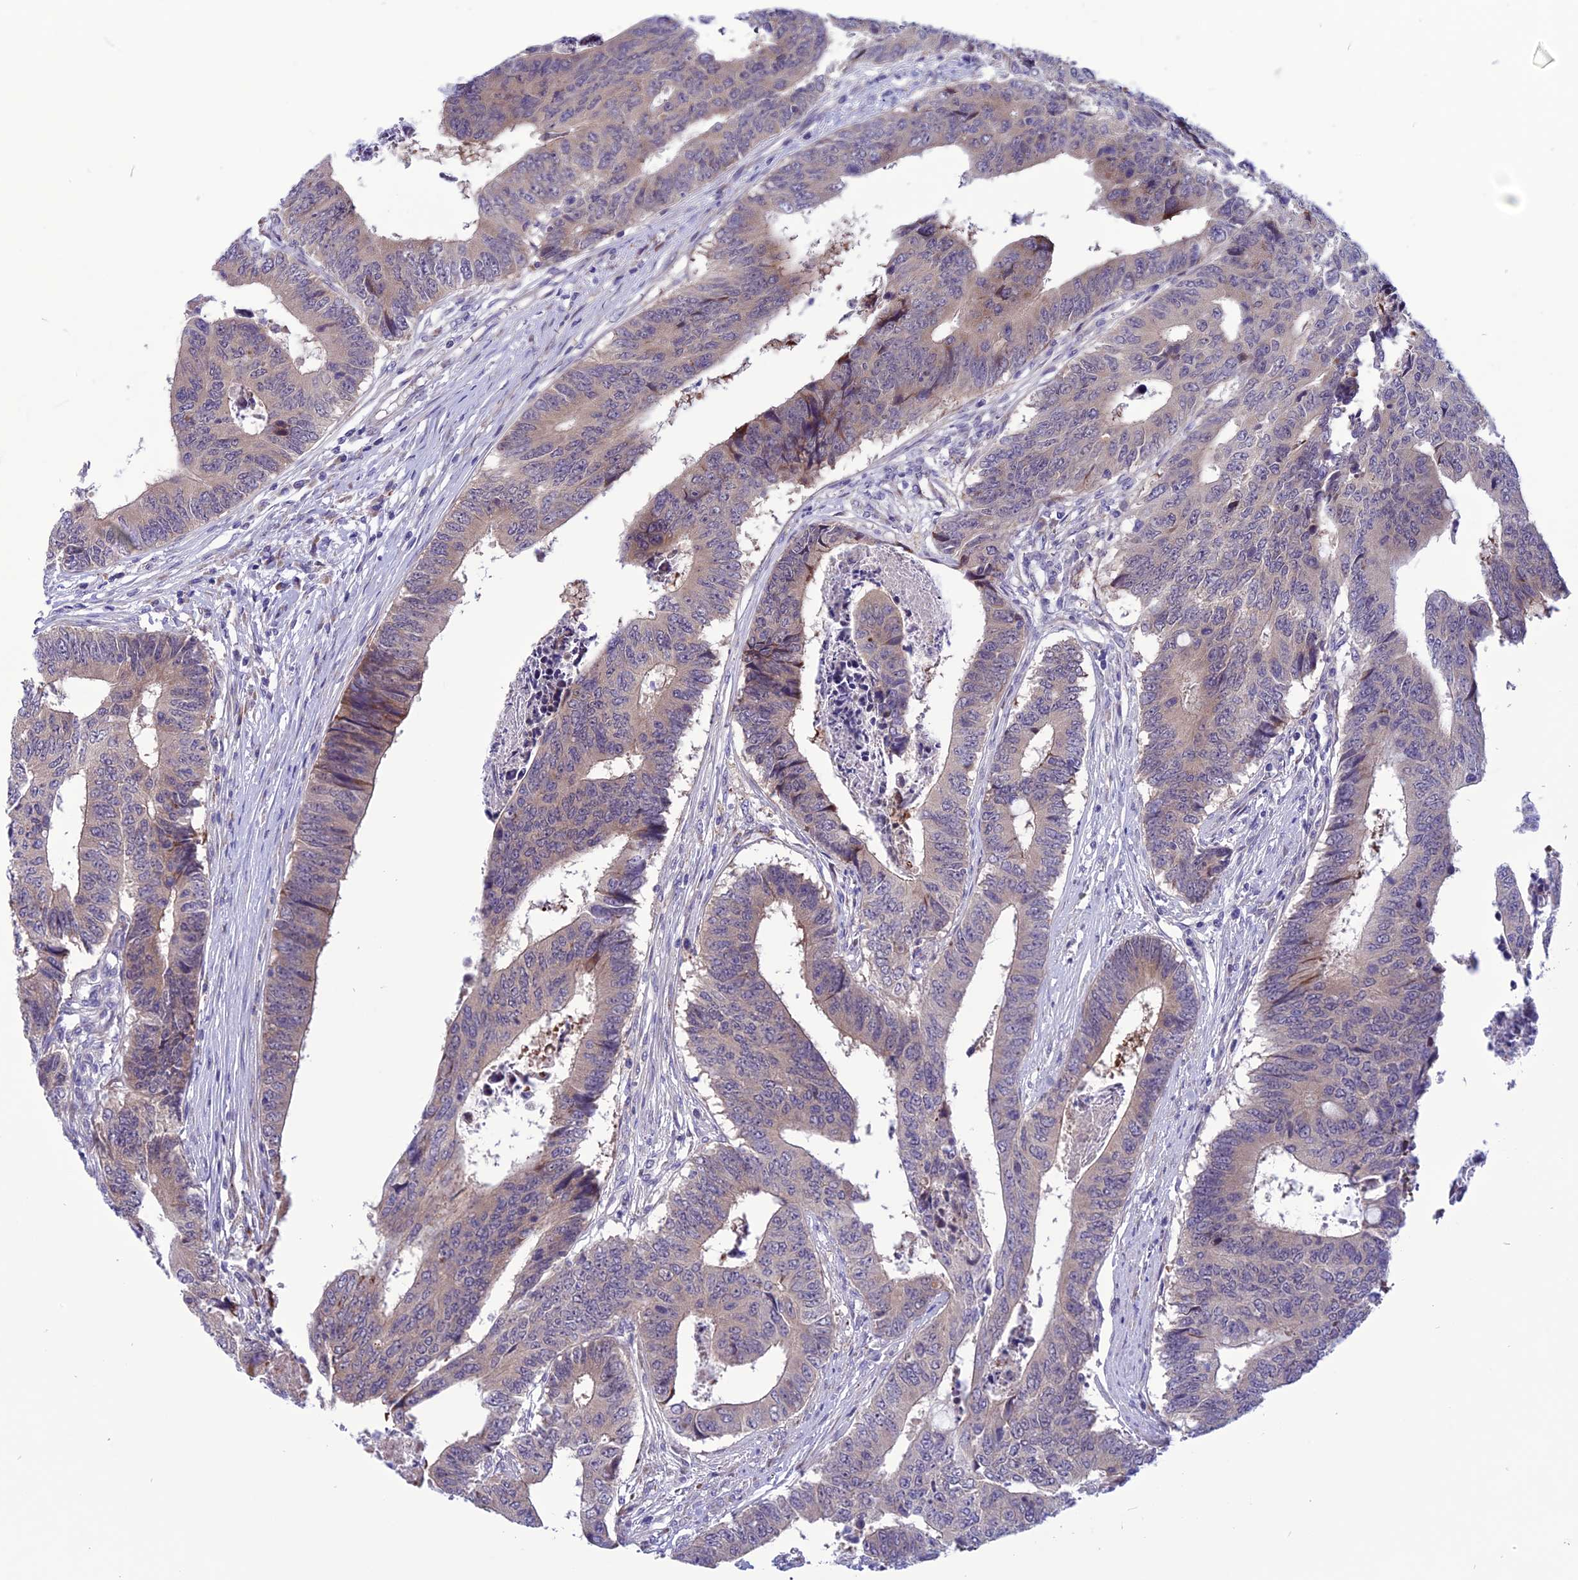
{"staining": {"intensity": "weak", "quantity": "<25%", "location": "cytoplasmic/membranous"}, "tissue": "colorectal cancer", "cell_type": "Tumor cells", "image_type": "cancer", "snomed": [{"axis": "morphology", "description": "Adenocarcinoma, NOS"}, {"axis": "topography", "description": "Rectum"}], "caption": "High magnification brightfield microscopy of colorectal cancer (adenocarcinoma) stained with DAB (brown) and counterstained with hematoxylin (blue): tumor cells show no significant positivity.", "gene": "PSMF1", "patient": {"sex": "male", "age": 84}}